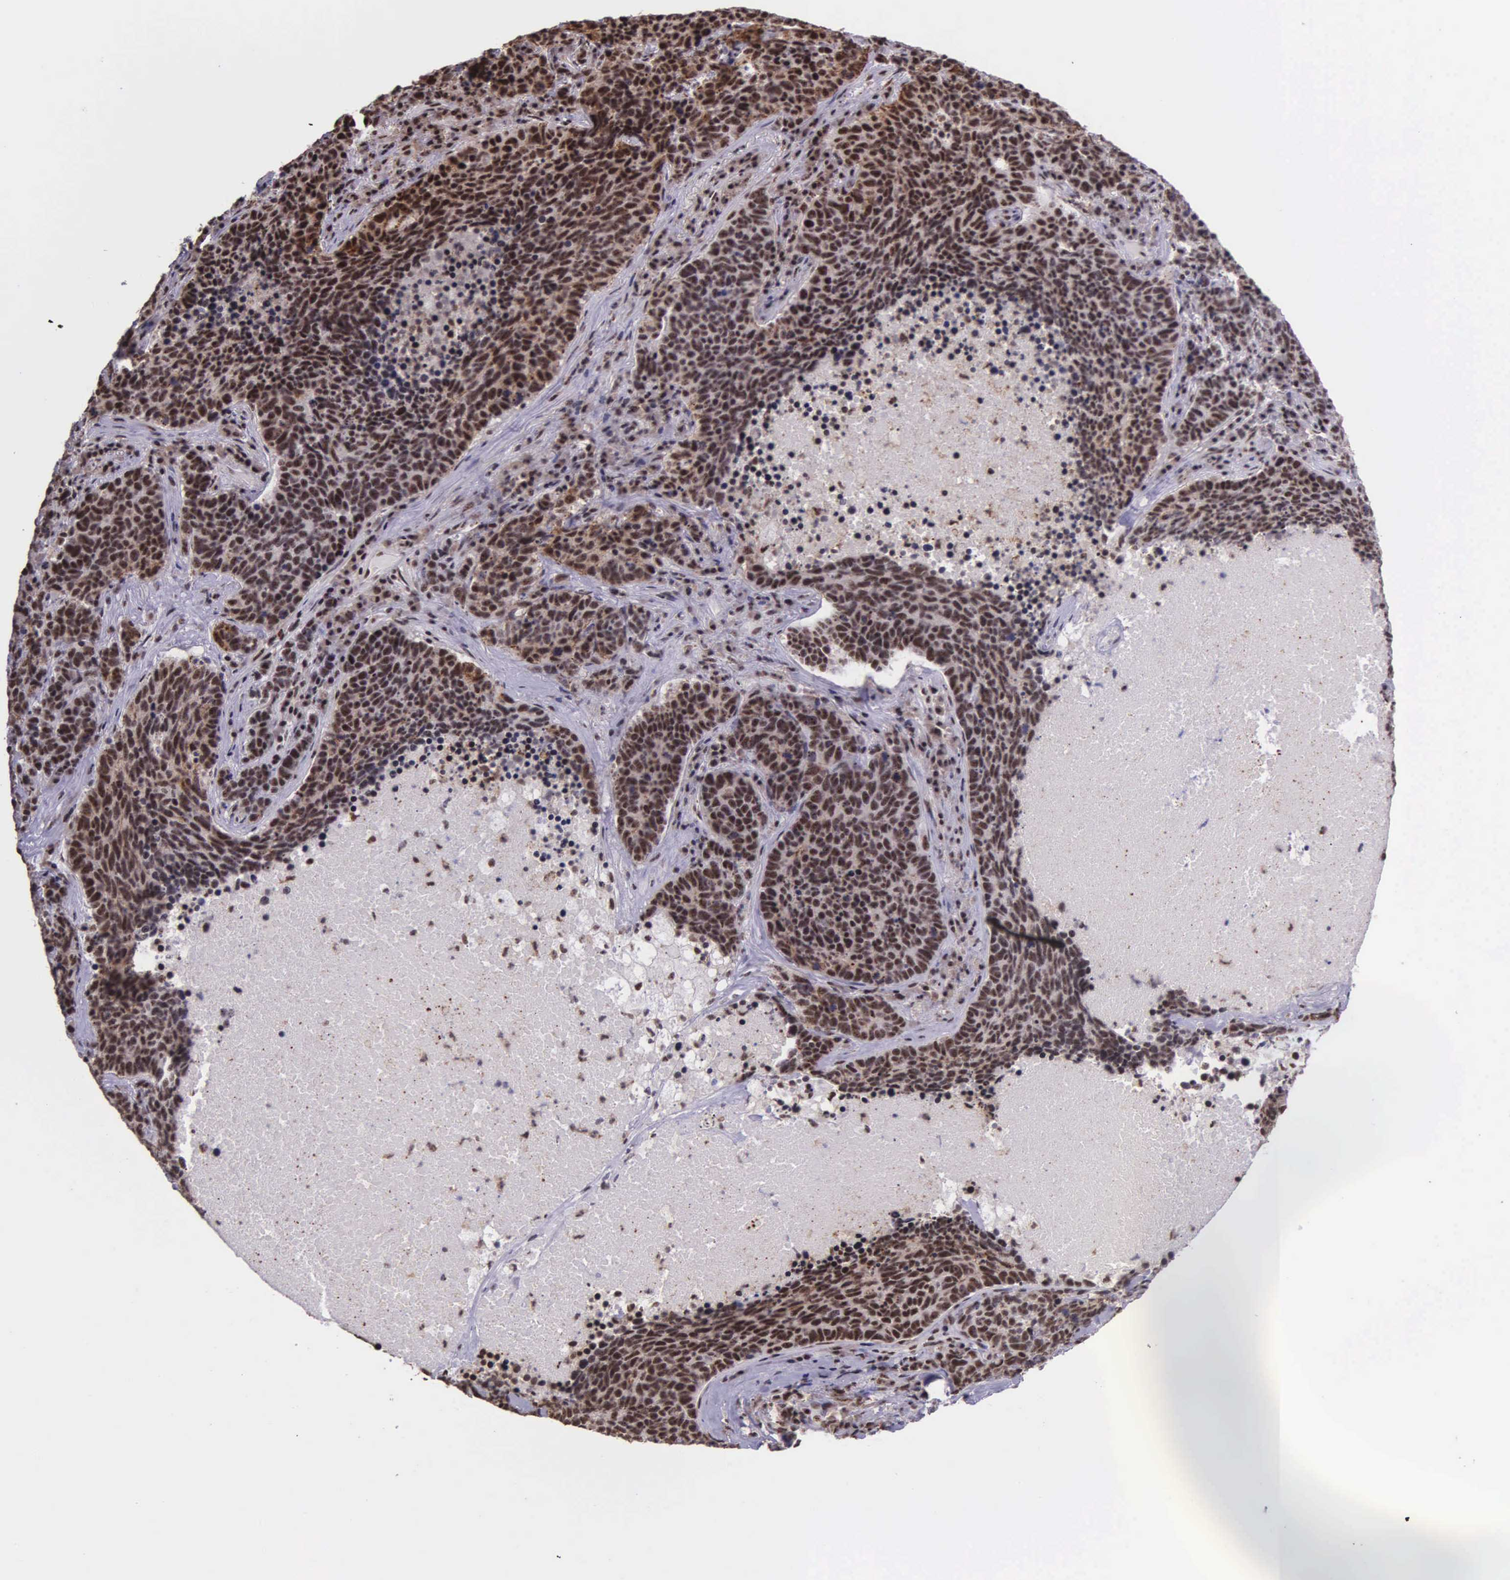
{"staining": {"intensity": "moderate", "quantity": ">75%", "location": "nuclear"}, "tissue": "lung cancer", "cell_type": "Tumor cells", "image_type": "cancer", "snomed": [{"axis": "morphology", "description": "Neoplasm, malignant, NOS"}, {"axis": "topography", "description": "Lung"}], "caption": "Lung cancer stained with immunohistochemistry displays moderate nuclear staining in approximately >75% of tumor cells.", "gene": "FAM47A", "patient": {"sex": "female", "age": 75}}